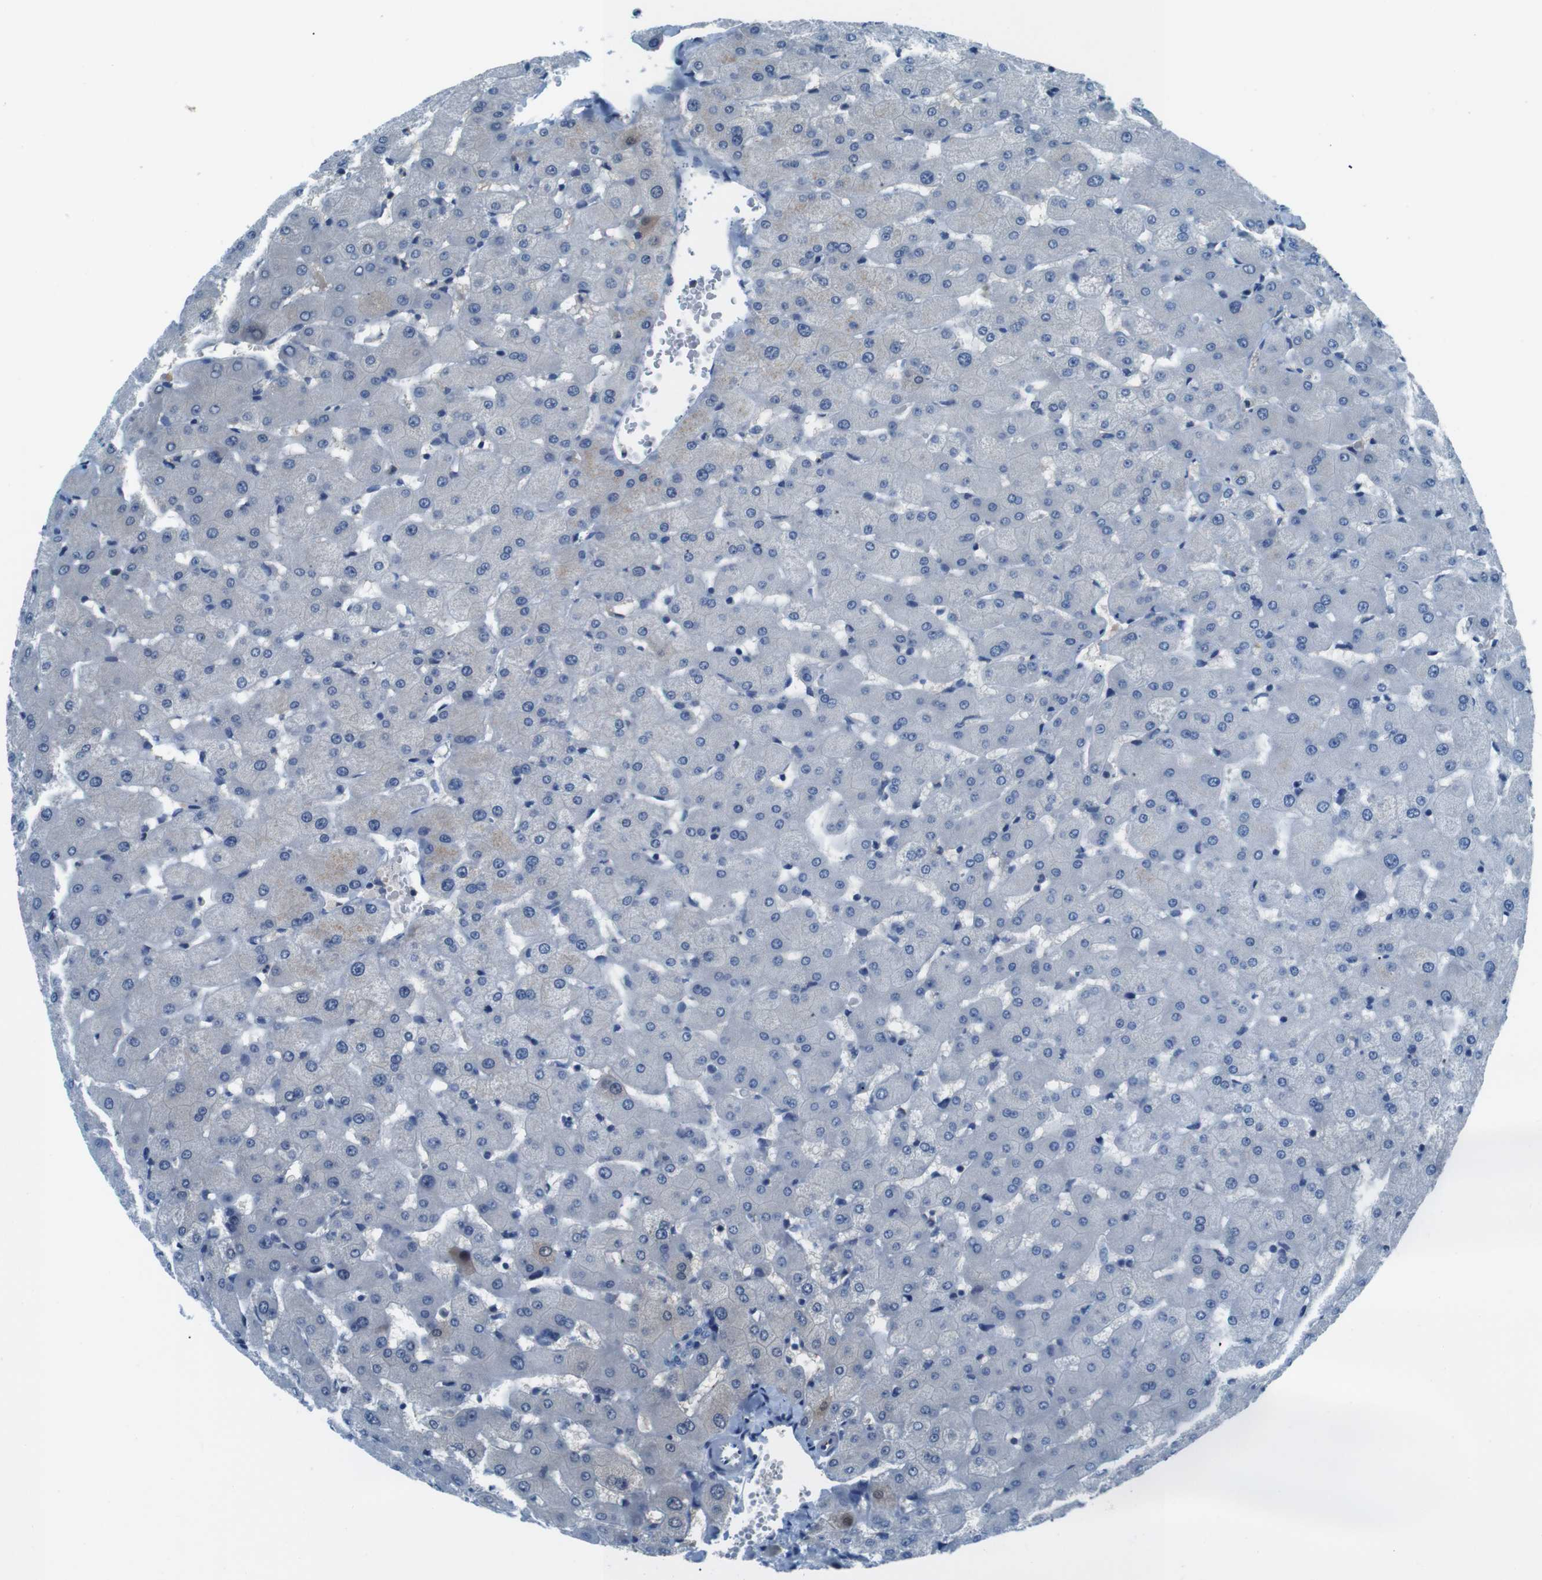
{"staining": {"intensity": "negative", "quantity": "none", "location": "none"}, "tissue": "liver", "cell_type": "Cholangiocytes", "image_type": "normal", "snomed": [{"axis": "morphology", "description": "Normal tissue, NOS"}, {"axis": "topography", "description": "Liver"}], "caption": "High power microscopy micrograph of an immunohistochemistry (IHC) image of unremarkable liver, revealing no significant expression in cholangiocytes.", "gene": "NANOS2", "patient": {"sex": "female", "age": 63}}